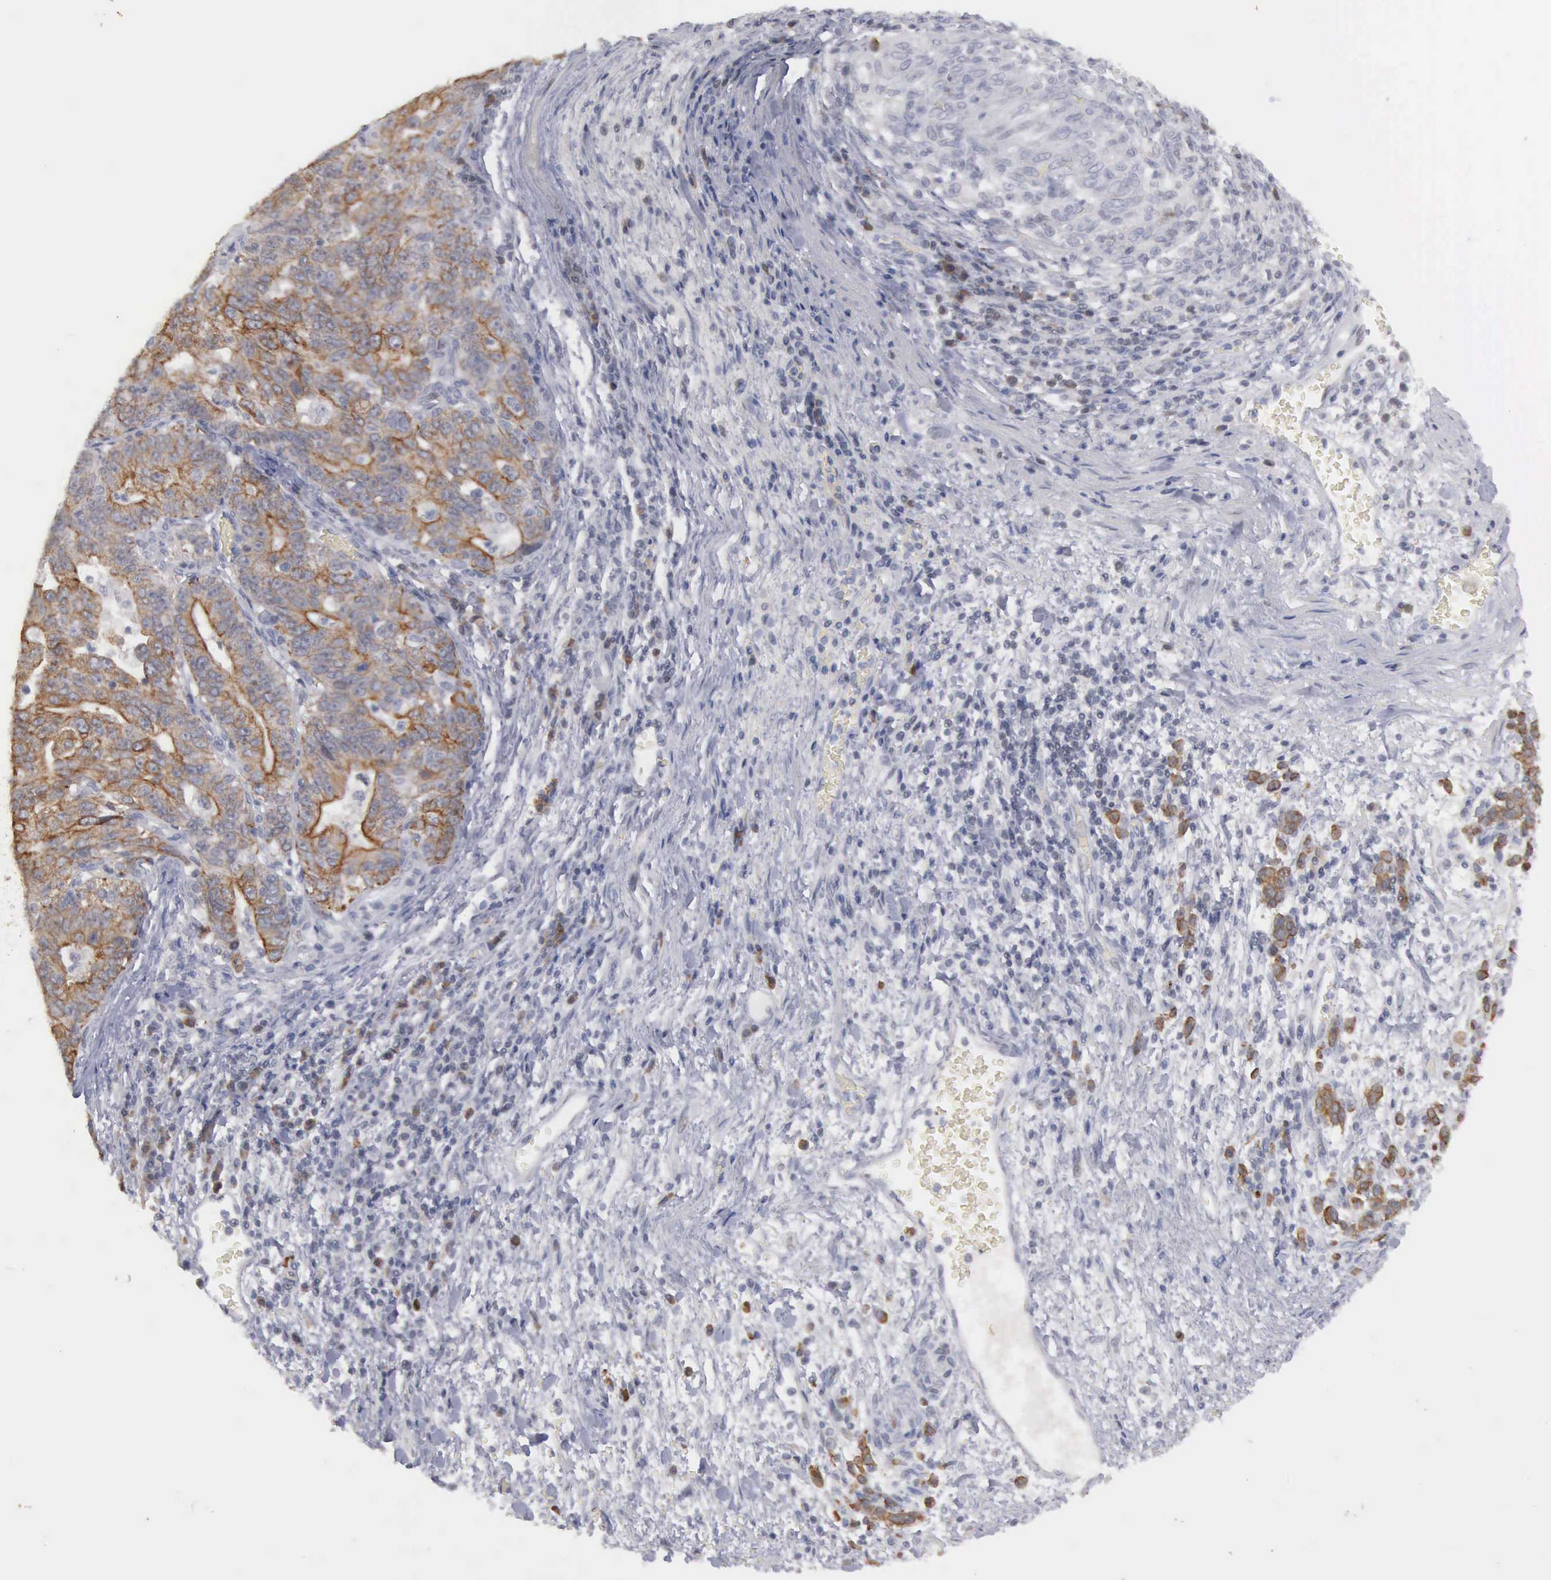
{"staining": {"intensity": "weak", "quantity": ">75%", "location": "cytoplasmic/membranous"}, "tissue": "stomach cancer", "cell_type": "Tumor cells", "image_type": "cancer", "snomed": [{"axis": "morphology", "description": "Adenocarcinoma, NOS"}, {"axis": "topography", "description": "Stomach, upper"}], "caption": "This is a micrograph of immunohistochemistry staining of stomach cancer, which shows weak staining in the cytoplasmic/membranous of tumor cells.", "gene": "WDR89", "patient": {"sex": "female", "age": 50}}